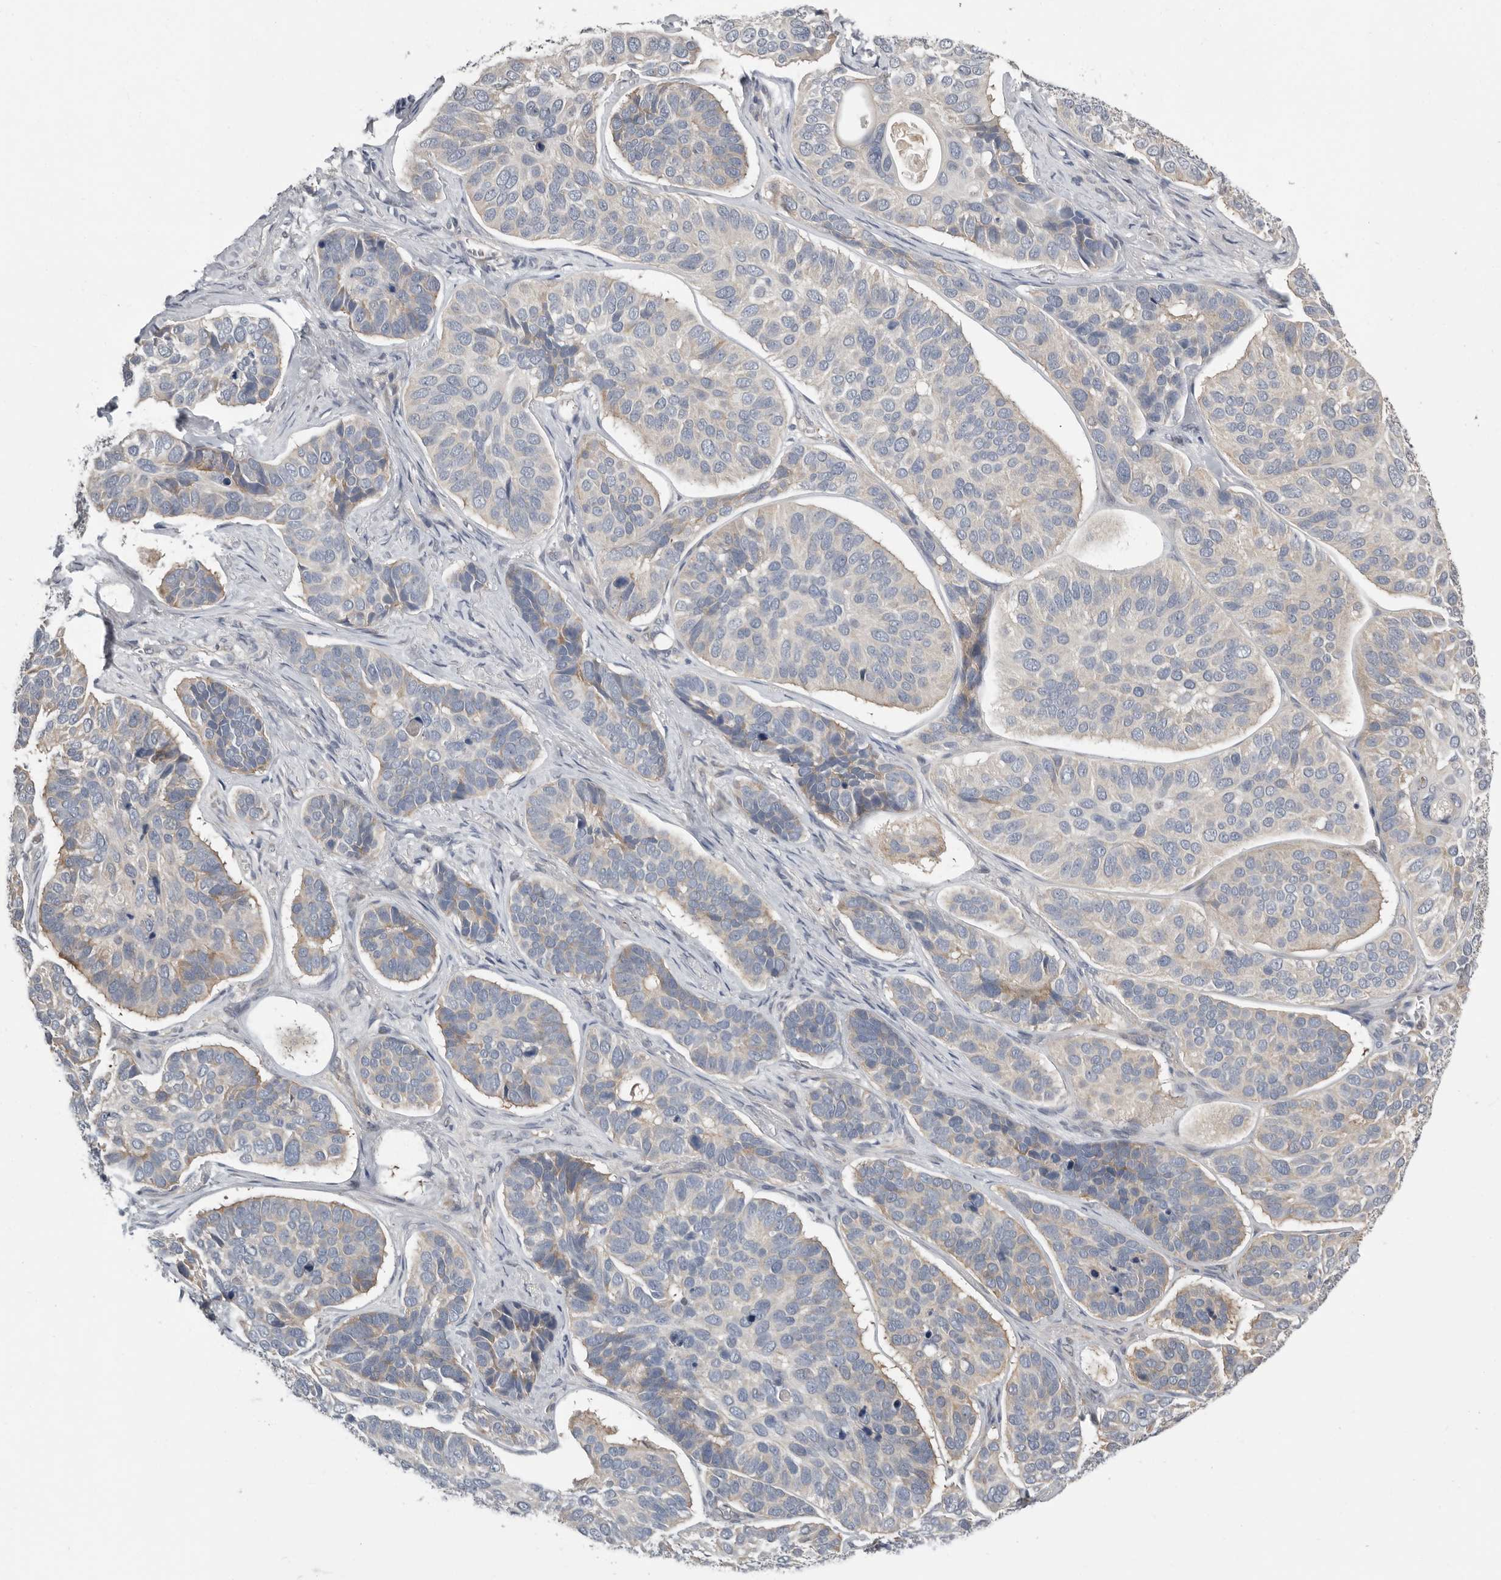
{"staining": {"intensity": "moderate", "quantity": "25%-75%", "location": "cytoplasmic/membranous"}, "tissue": "skin cancer", "cell_type": "Tumor cells", "image_type": "cancer", "snomed": [{"axis": "morphology", "description": "Basal cell carcinoma"}, {"axis": "topography", "description": "Skin"}], "caption": "IHC photomicrograph of neoplastic tissue: human basal cell carcinoma (skin) stained using immunohistochemistry (IHC) shows medium levels of moderate protein expression localized specifically in the cytoplasmic/membranous of tumor cells, appearing as a cytoplasmic/membranous brown color.", "gene": "RALGPS2", "patient": {"sex": "male", "age": 62}}